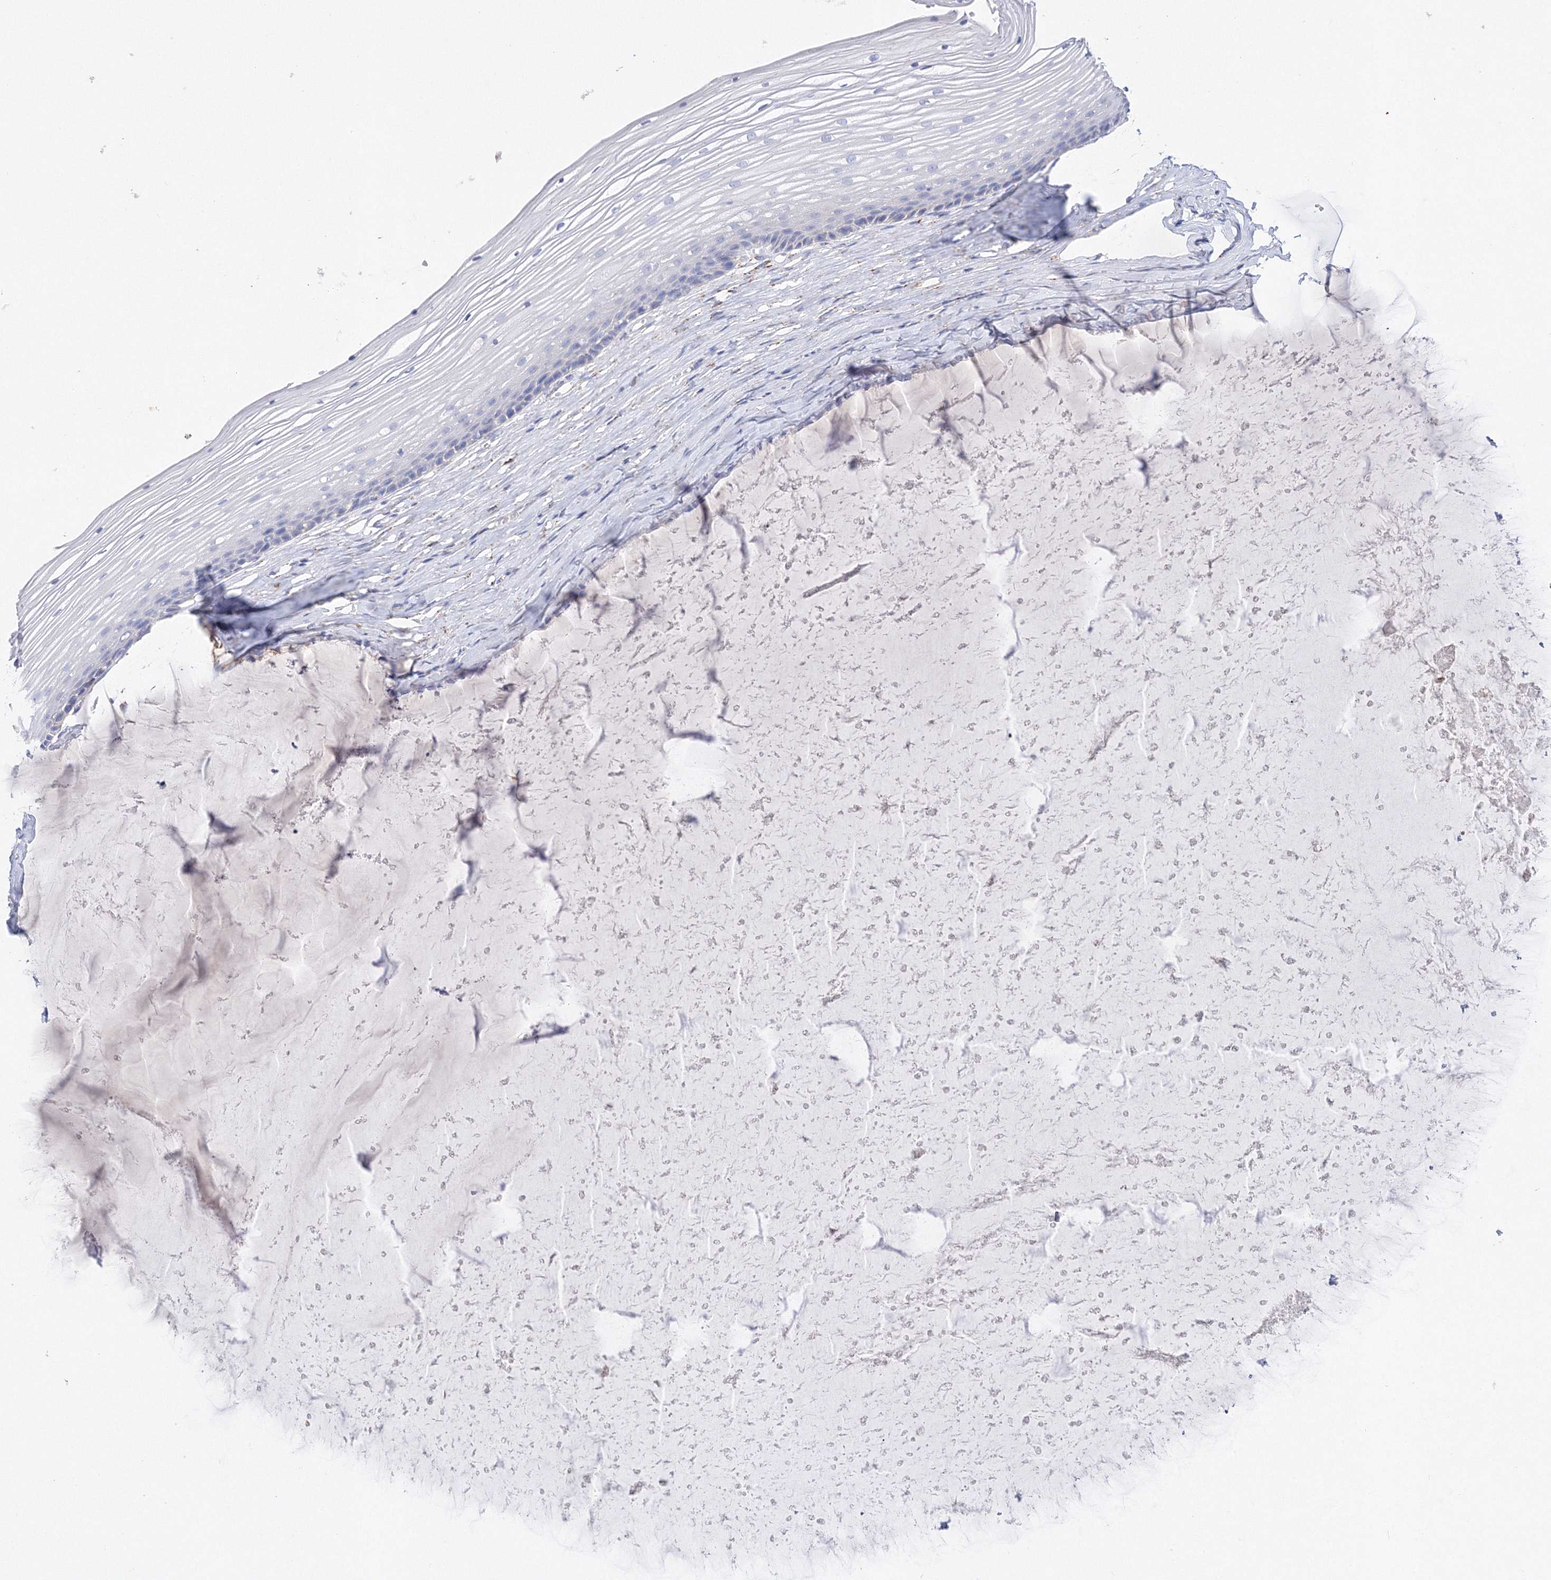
{"staining": {"intensity": "moderate", "quantity": "<25%", "location": "cytoplasmic/membranous"}, "tissue": "vagina", "cell_type": "Squamous epithelial cells", "image_type": "normal", "snomed": [{"axis": "morphology", "description": "Normal tissue, NOS"}, {"axis": "topography", "description": "Vagina"}, {"axis": "topography", "description": "Cervix"}], "caption": "The histopathology image reveals a brown stain indicating the presence of a protein in the cytoplasmic/membranous of squamous epithelial cells in vagina.", "gene": "MERTK", "patient": {"sex": "female", "age": 40}}